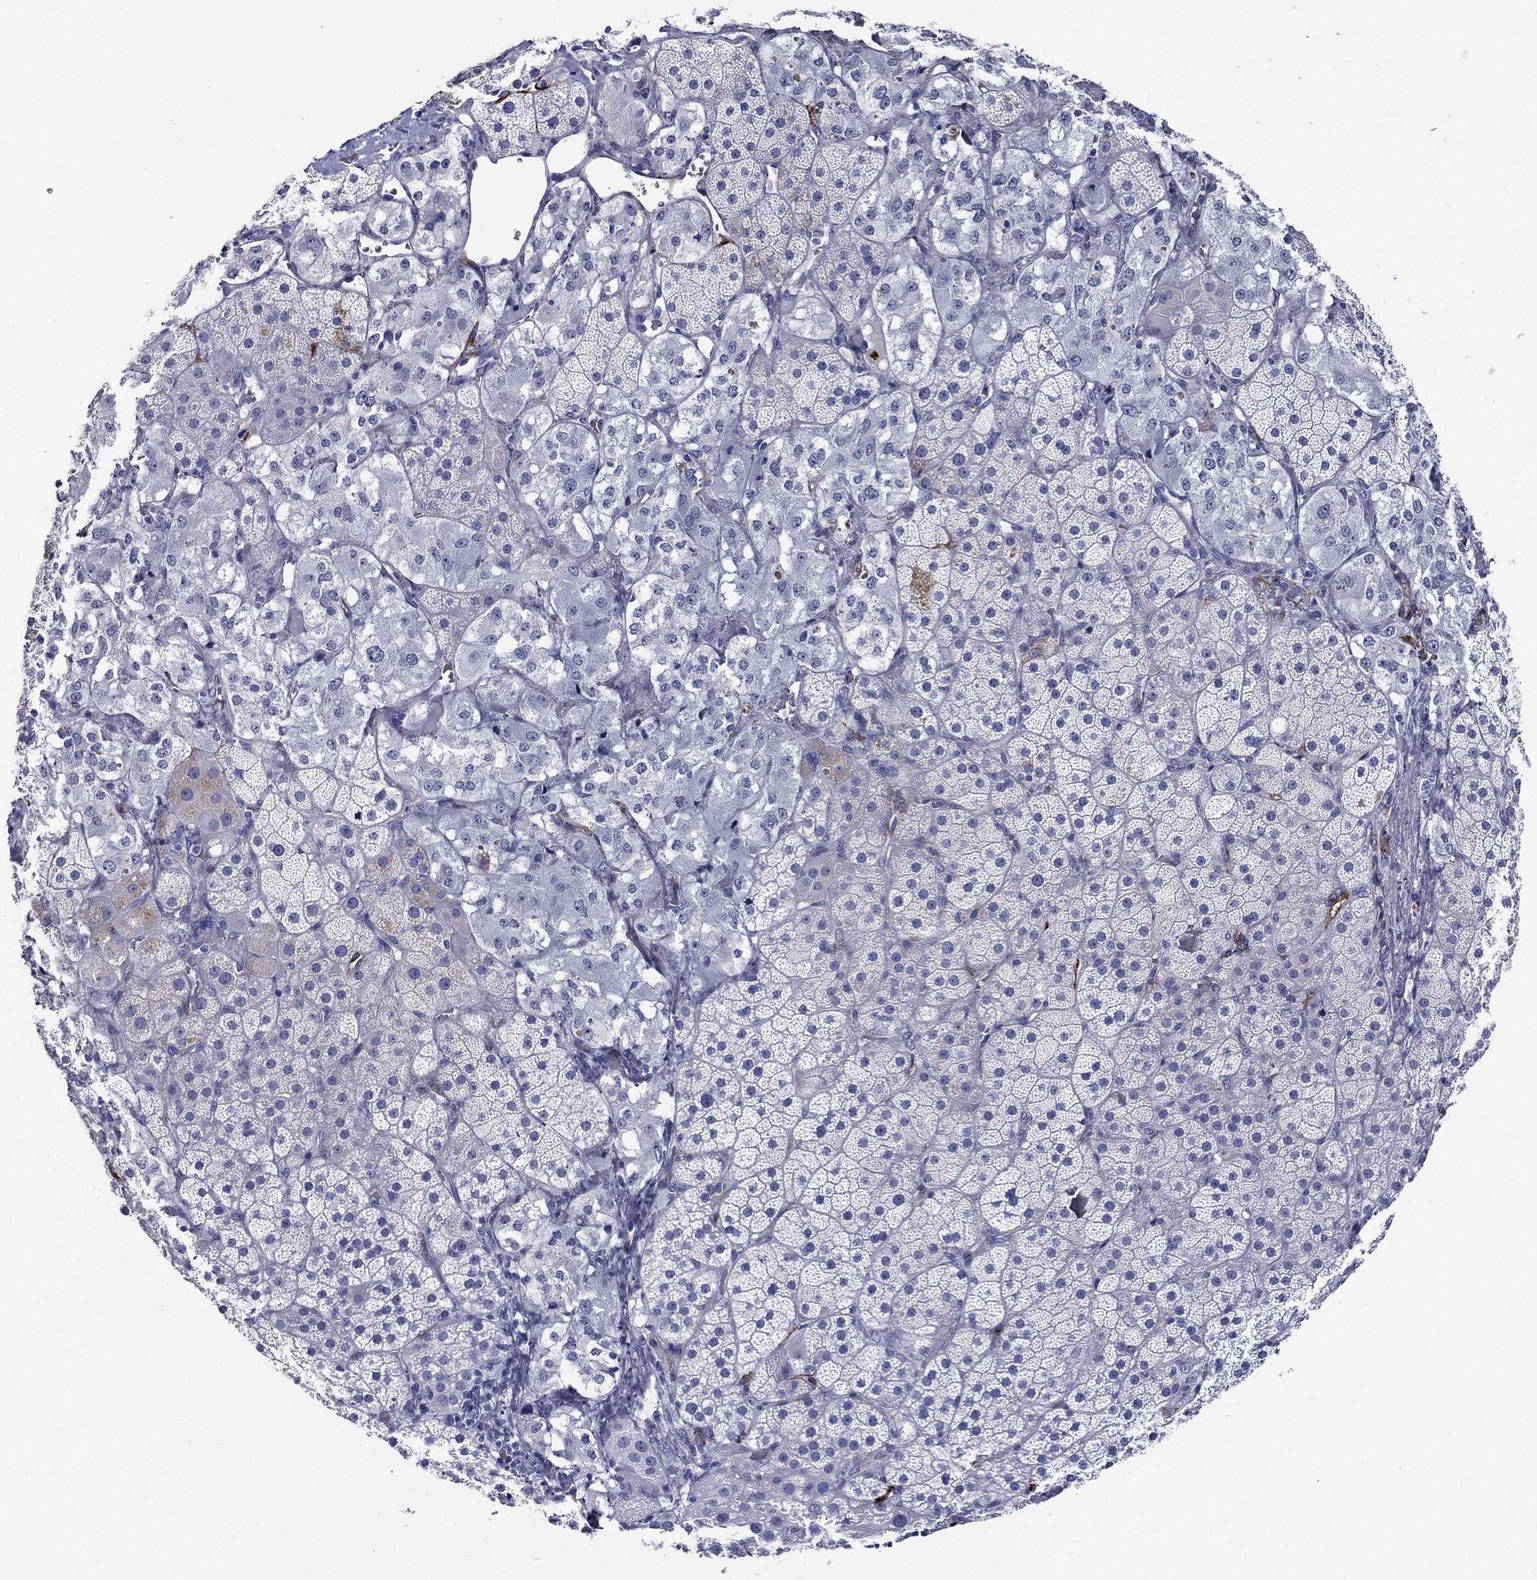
{"staining": {"intensity": "negative", "quantity": "none", "location": "none"}, "tissue": "adrenal gland", "cell_type": "Glandular cells", "image_type": "normal", "snomed": [{"axis": "morphology", "description": "Normal tissue, NOS"}, {"axis": "topography", "description": "Adrenal gland"}], "caption": "IHC micrograph of normal adrenal gland stained for a protein (brown), which displays no positivity in glandular cells. The staining was performed using DAB (3,3'-diaminobenzidine) to visualize the protein expression in brown, while the nuclei were stained in blue with hematoxylin (Magnification: 20x).", "gene": "ACE2", "patient": {"sex": "male", "age": 57}}